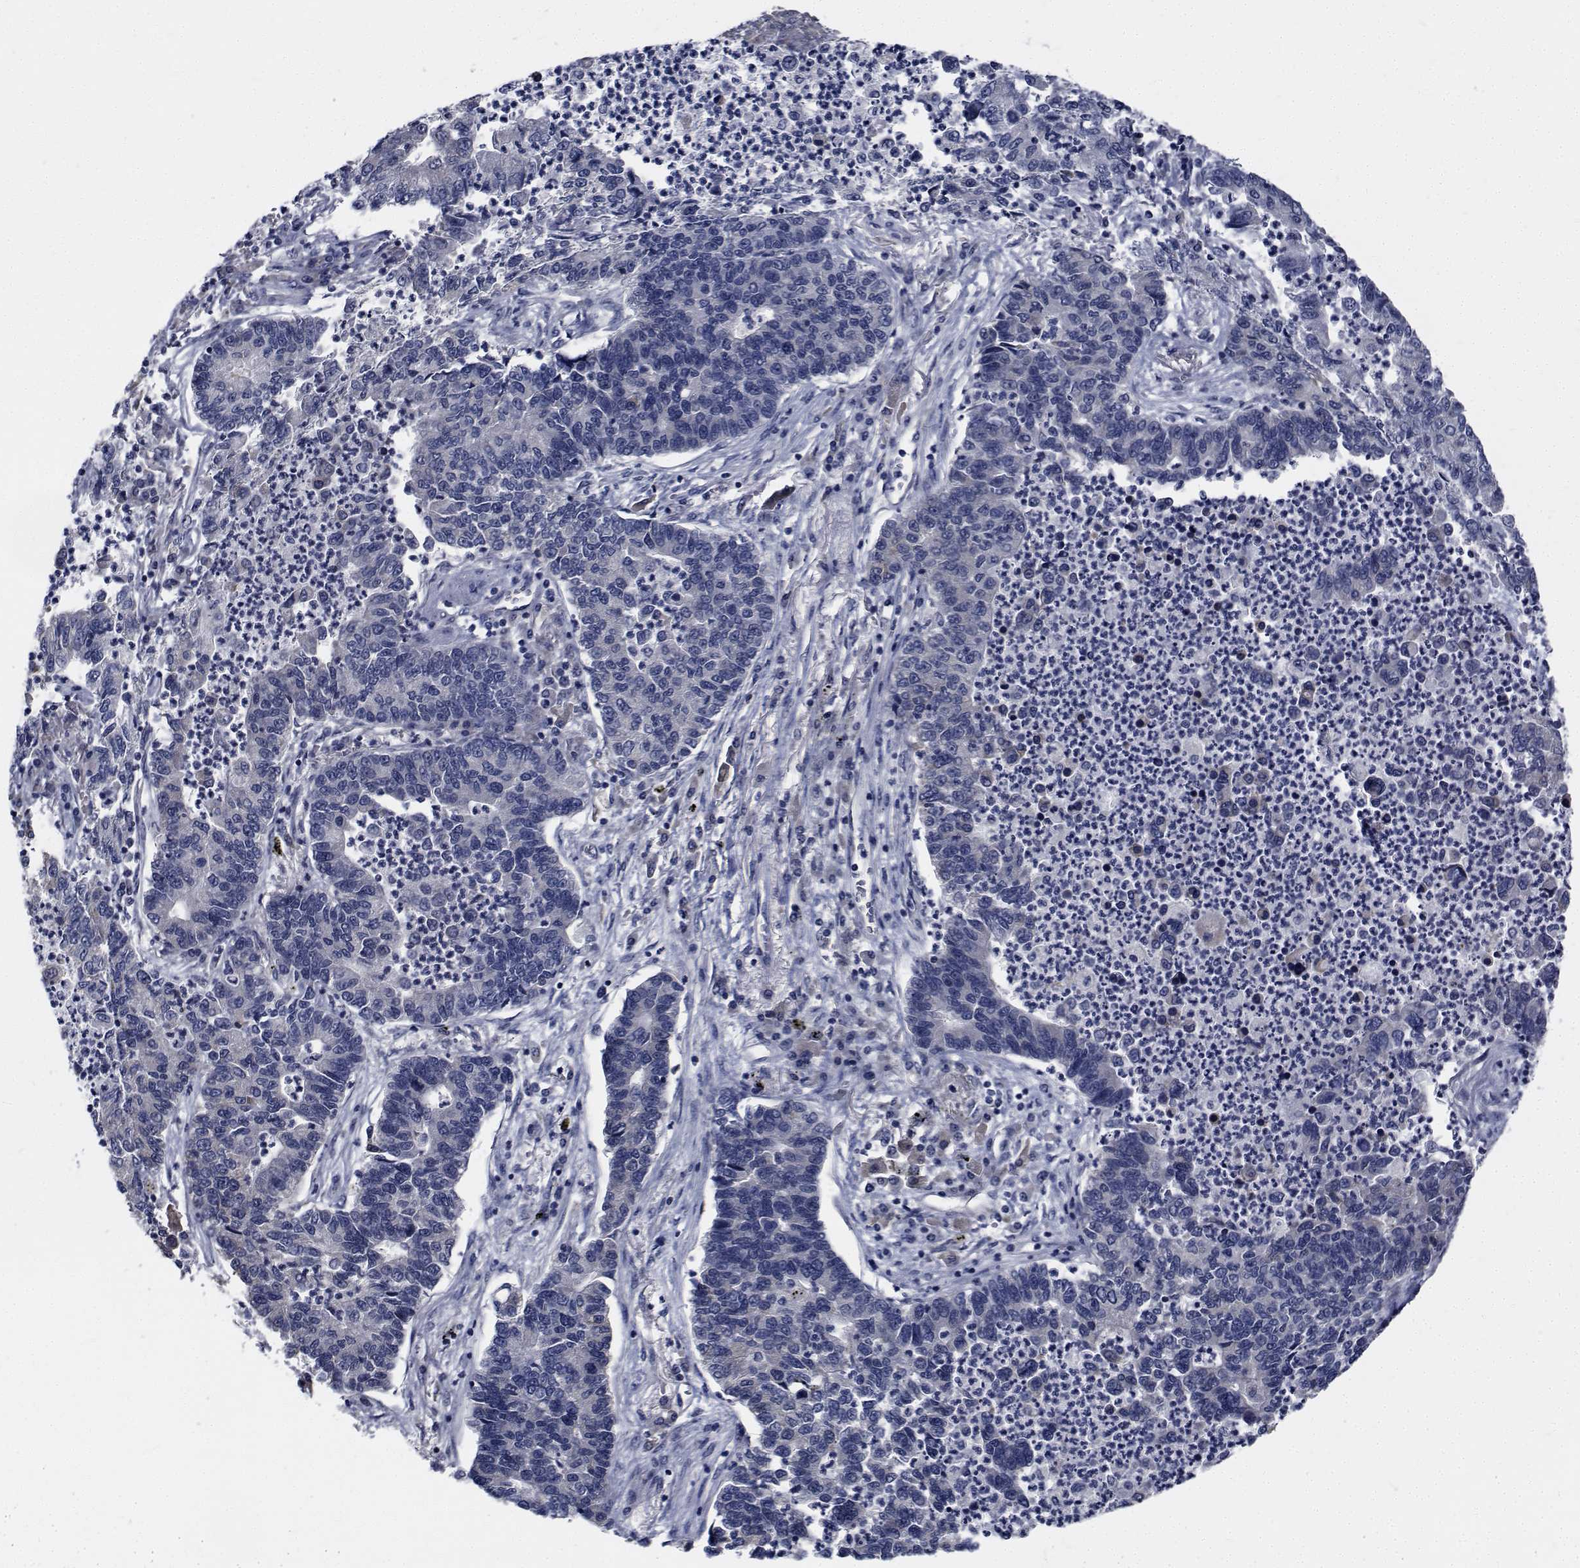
{"staining": {"intensity": "negative", "quantity": "none", "location": "none"}, "tissue": "lung cancer", "cell_type": "Tumor cells", "image_type": "cancer", "snomed": [{"axis": "morphology", "description": "Adenocarcinoma, NOS"}, {"axis": "topography", "description": "Lung"}], "caption": "This is an immunohistochemistry photomicrograph of lung cancer. There is no staining in tumor cells.", "gene": "TTBK1", "patient": {"sex": "female", "age": 57}}